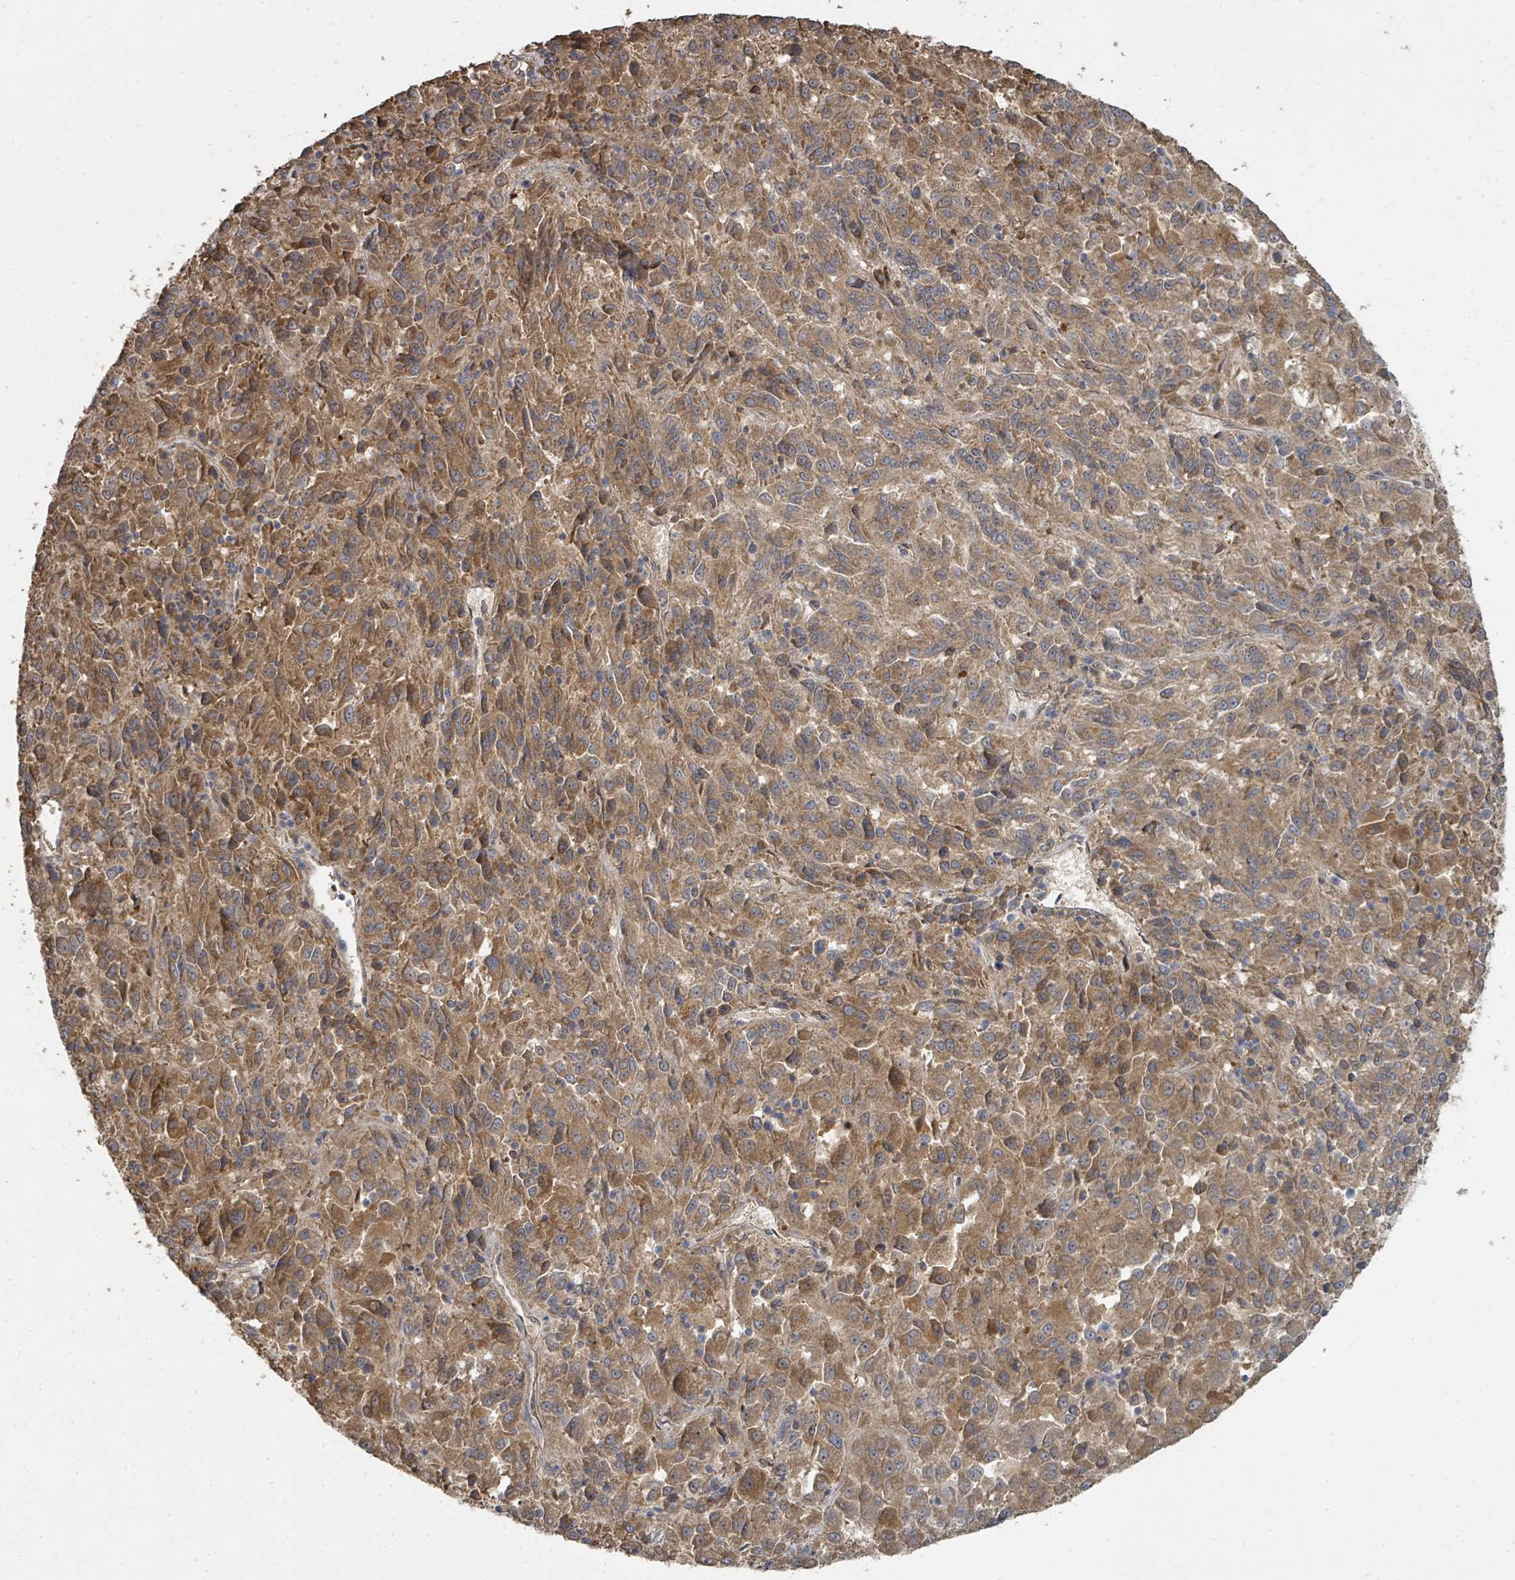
{"staining": {"intensity": "moderate", "quantity": ">75%", "location": "cytoplasmic/membranous"}, "tissue": "melanoma", "cell_type": "Tumor cells", "image_type": "cancer", "snomed": [{"axis": "morphology", "description": "Malignant melanoma, Metastatic site"}, {"axis": "topography", "description": "Lung"}], "caption": "Human melanoma stained for a protein (brown) exhibits moderate cytoplasmic/membranous positive staining in approximately >75% of tumor cells.", "gene": "WDFY1", "patient": {"sex": "male", "age": 64}}